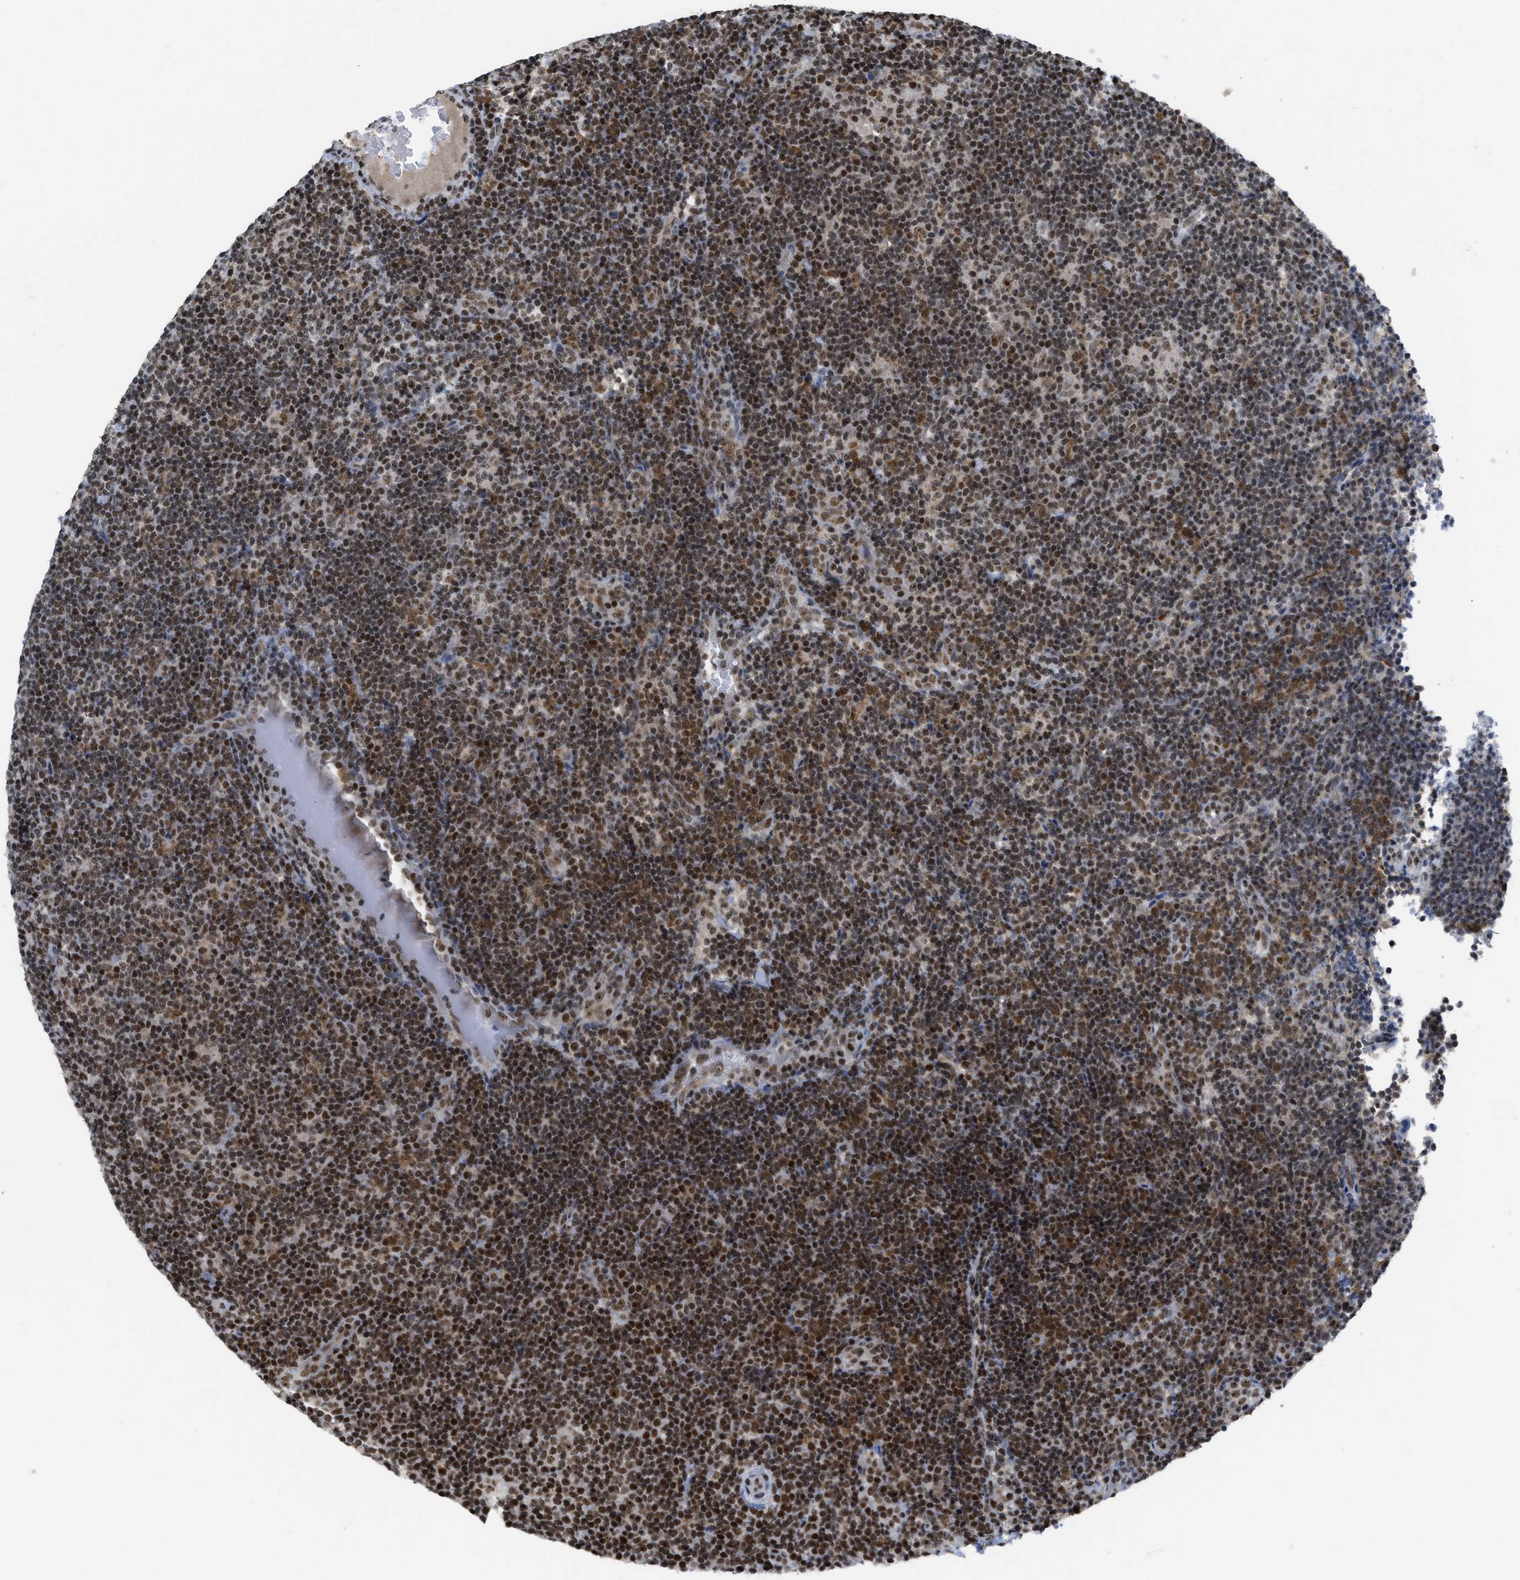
{"staining": {"intensity": "moderate", "quantity": ">75%", "location": "nuclear"}, "tissue": "lymphoma", "cell_type": "Tumor cells", "image_type": "cancer", "snomed": [{"axis": "morphology", "description": "Hodgkin's disease, NOS"}, {"axis": "topography", "description": "Lymph node"}], "caption": "Immunohistochemical staining of human lymphoma reveals moderate nuclear protein expression in approximately >75% of tumor cells.", "gene": "RAD51B", "patient": {"sex": "female", "age": 57}}